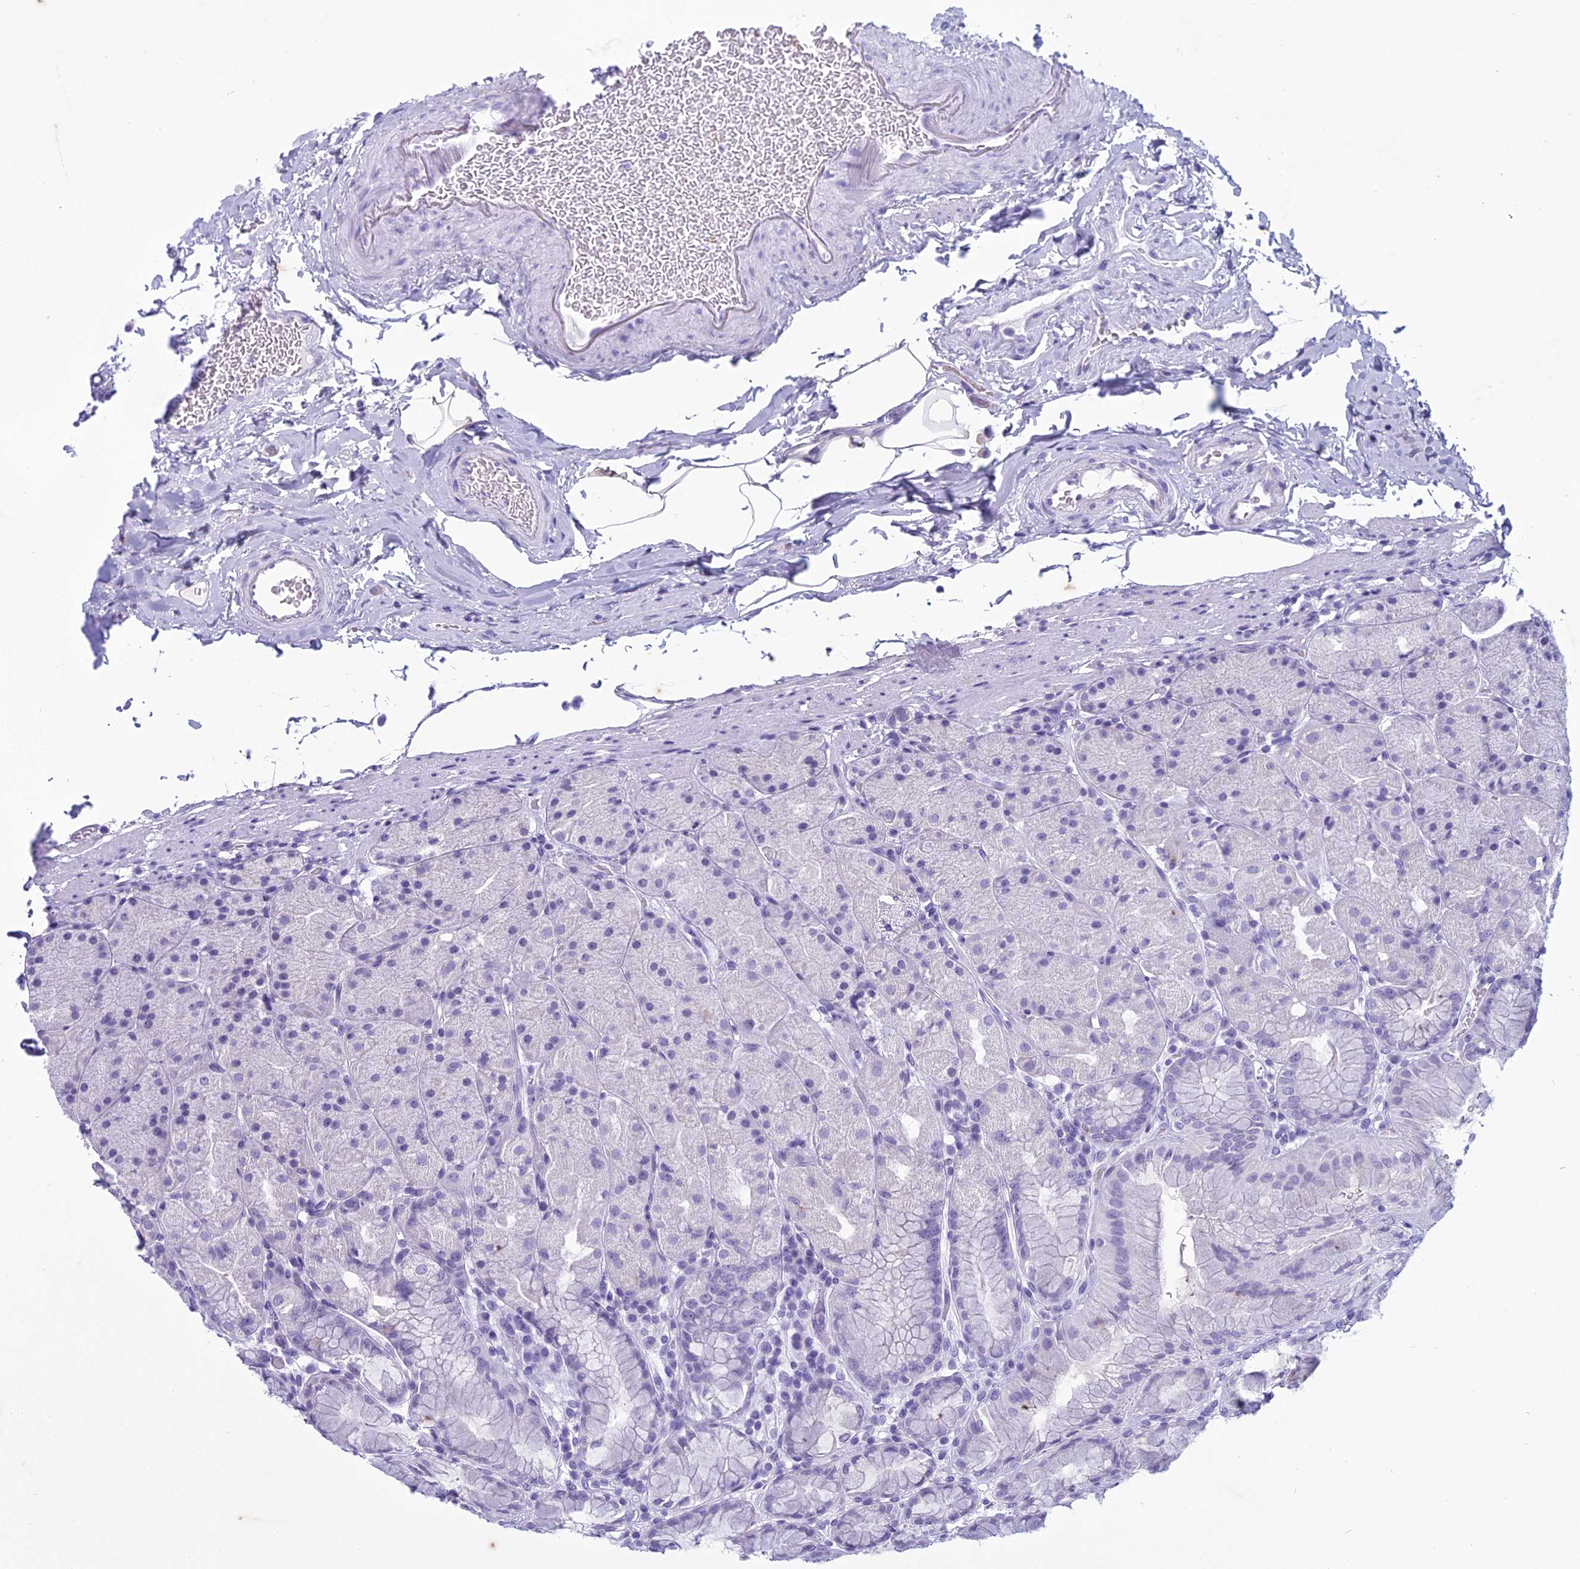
{"staining": {"intensity": "negative", "quantity": "none", "location": "none"}, "tissue": "stomach", "cell_type": "Glandular cells", "image_type": "normal", "snomed": [{"axis": "morphology", "description": "Normal tissue, NOS"}, {"axis": "topography", "description": "Stomach, upper"}, {"axis": "topography", "description": "Stomach, lower"}], "caption": "This is an IHC micrograph of normal stomach. There is no expression in glandular cells.", "gene": "HMGB4", "patient": {"sex": "male", "age": 67}}